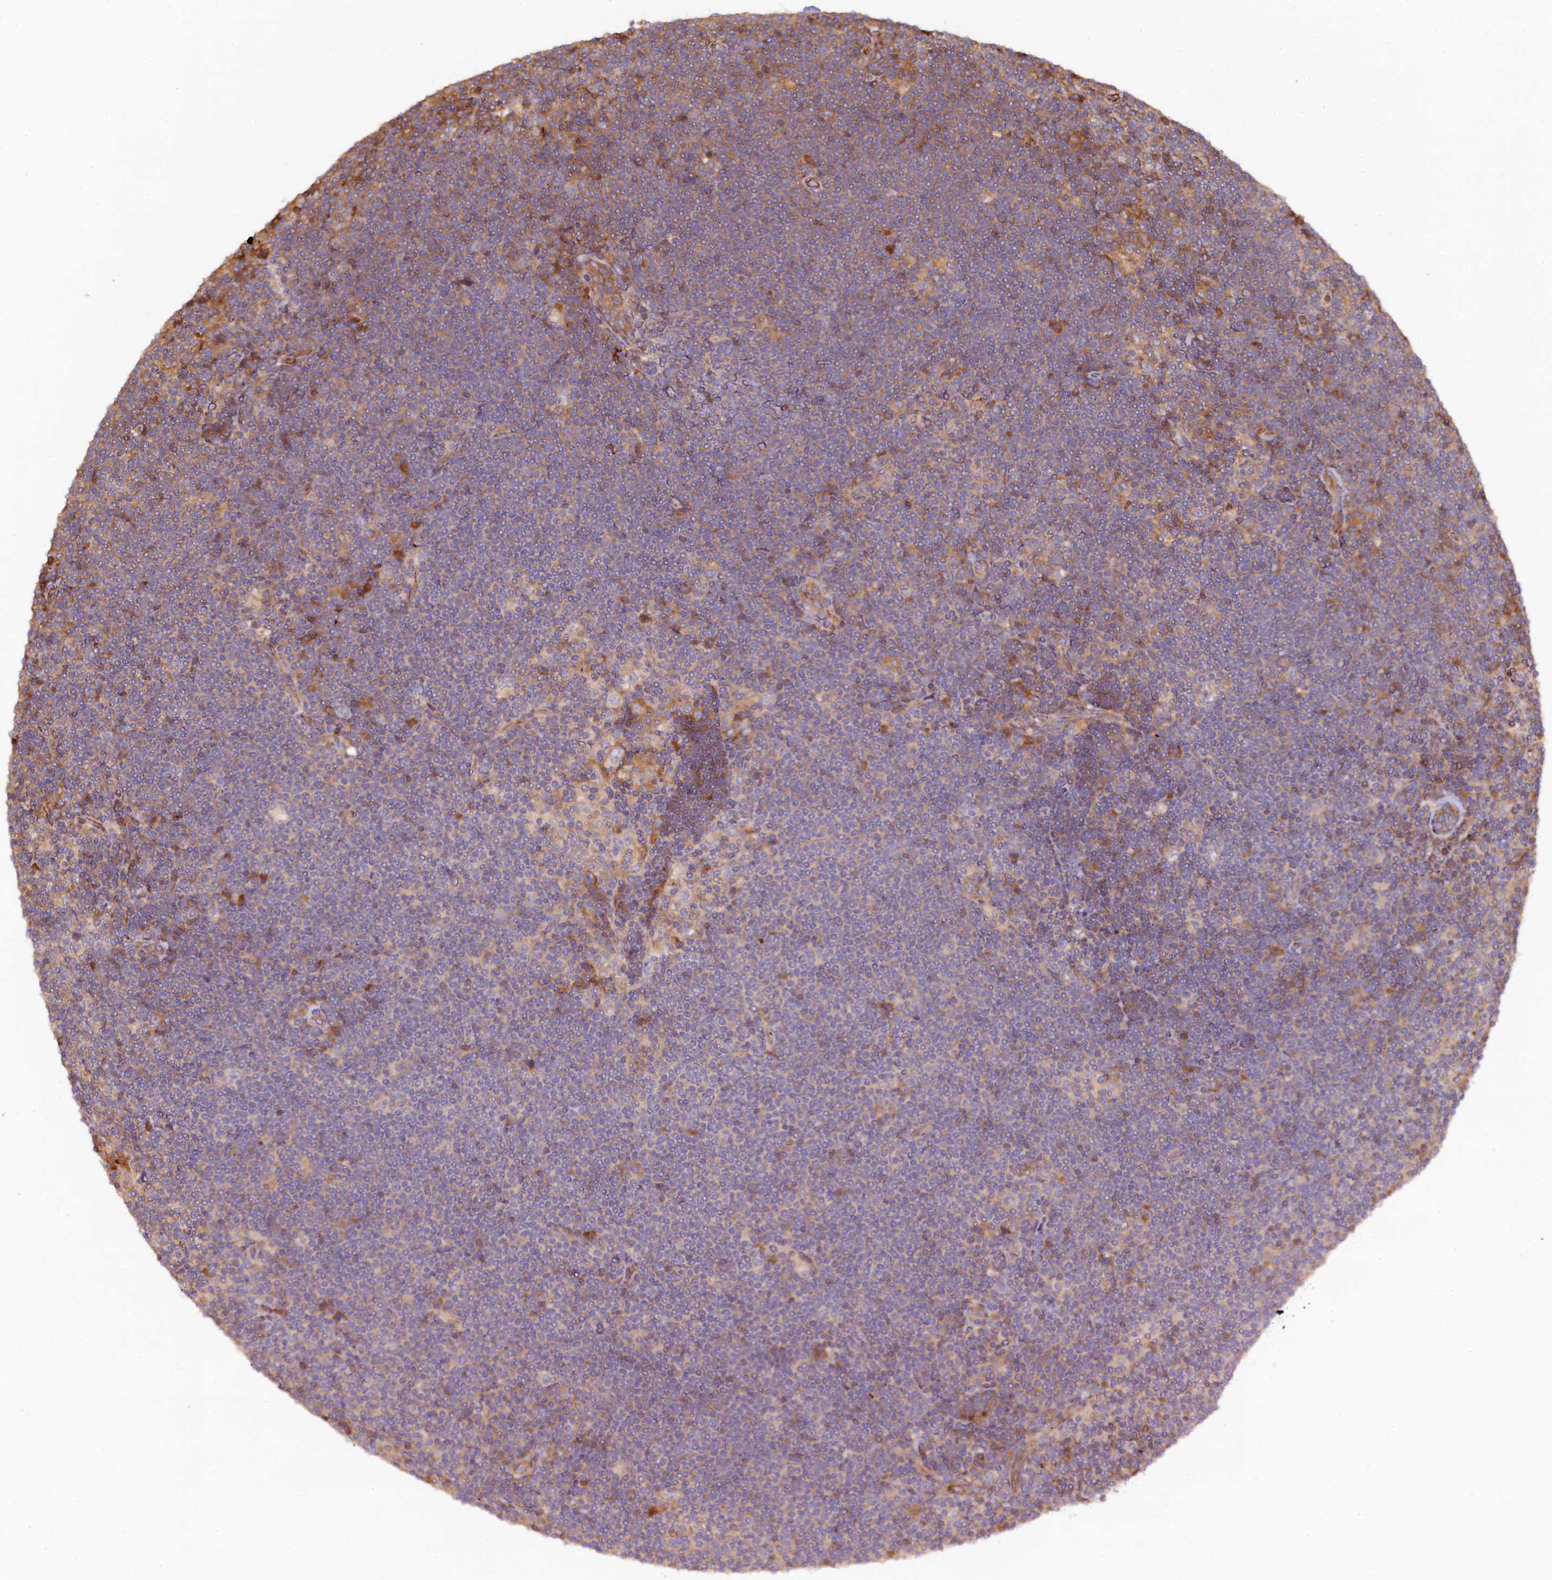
{"staining": {"intensity": "moderate", "quantity": "<25%", "location": "cytoplasmic/membranous"}, "tissue": "lymphoma", "cell_type": "Tumor cells", "image_type": "cancer", "snomed": [{"axis": "morphology", "description": "Hodgkin's disease, NOS"}, {"axis": "topography", "description": "Lymph node"}], "caption": "Immunohistochemical staining of Hodgkin's disease displays low levels of moderate cytoplasmic/membranous staining in approximately <25% of tumor cells. The staining is performed using DAB (3,3'-diaminobenzidine) brown chromogen to label protein expression. The nuclei are counter-stained blue using hematoxylin.", "gene": "KLHDC4", "patient": {"sex": "female", "age": 57}}